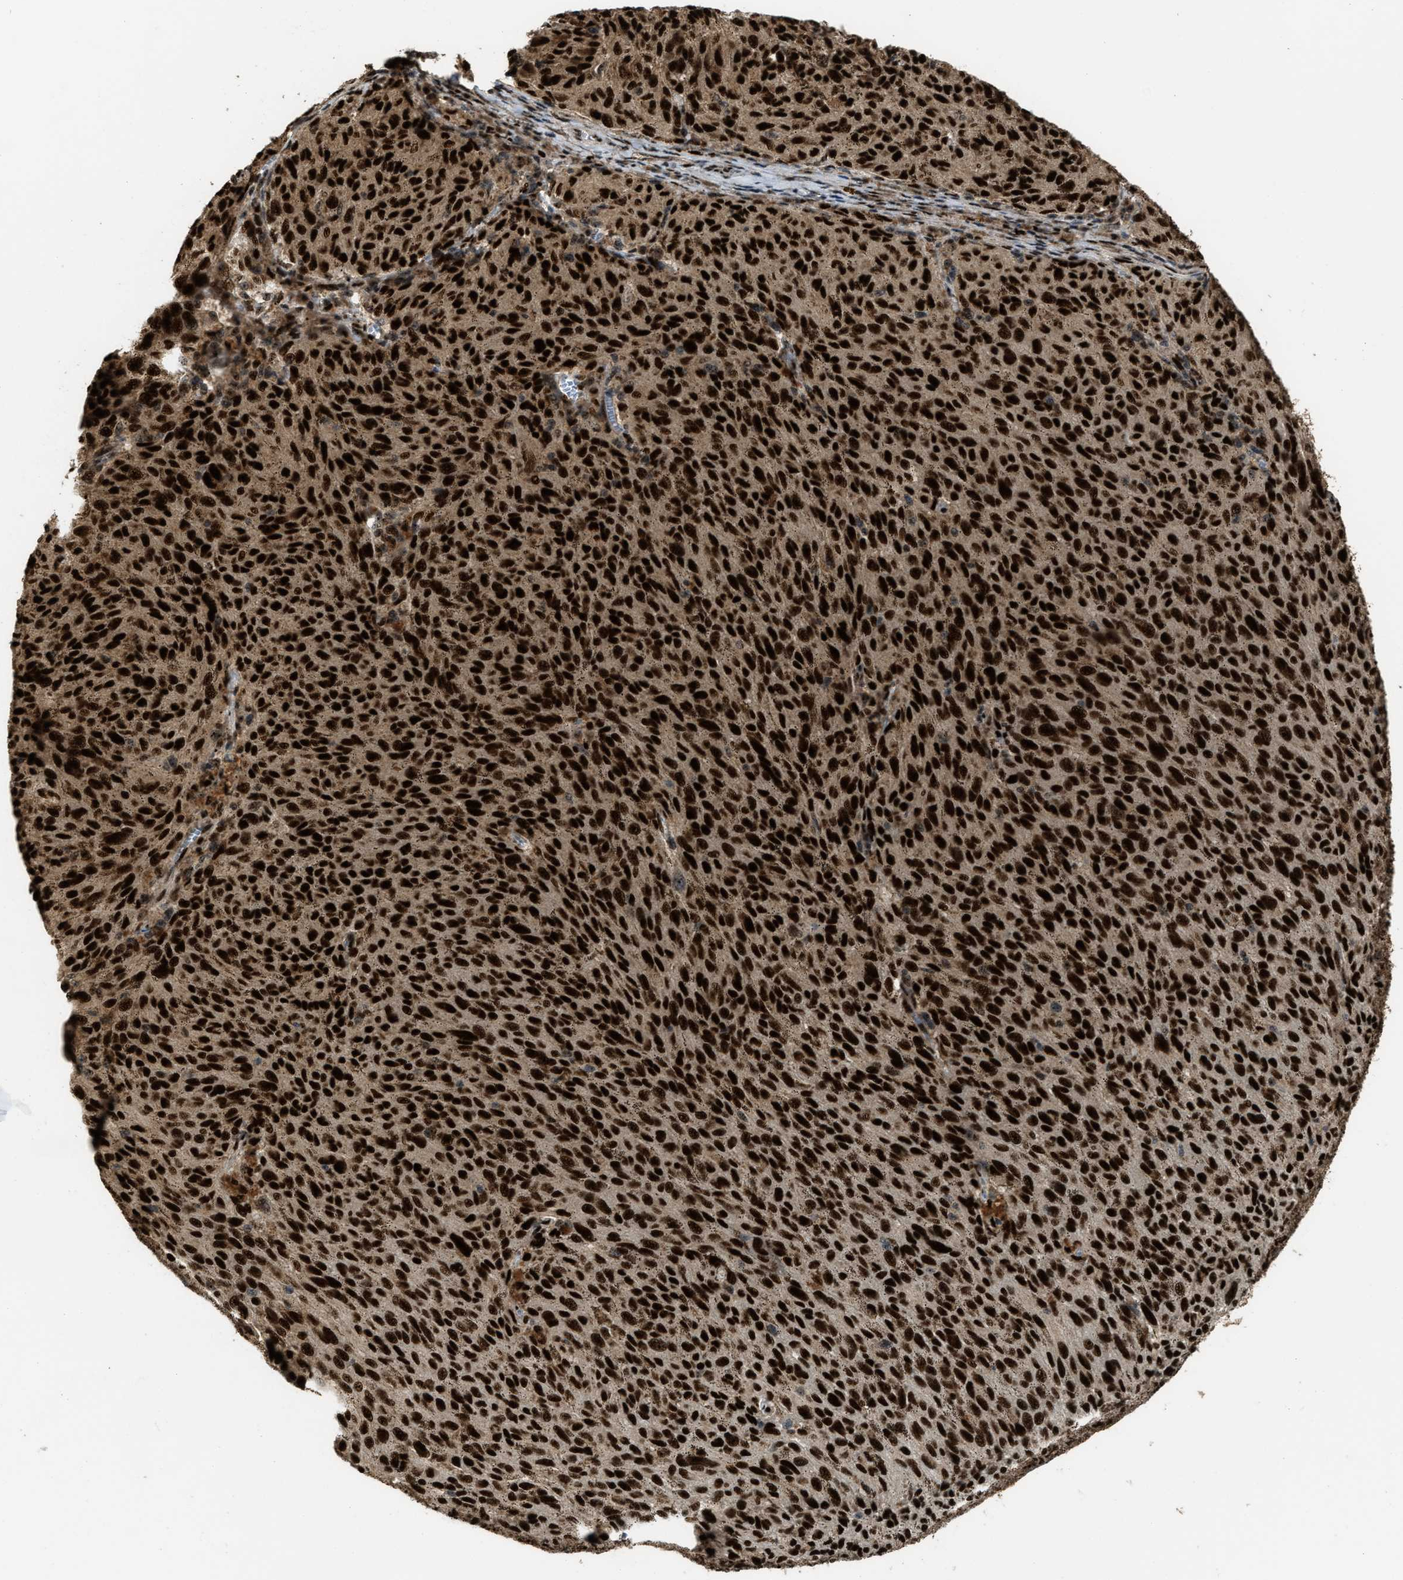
{"staining": {"intensity": "strong", "quantity": ">75%", "location": "nuclear"}, "tissue": "melanoma", "cell_type": "Tumor cells", "image_type": "cancer", "snomed": [{"axis": "morphology", "description": "Malignant melanoma, NOS"}, {"axis": "topography", "description": "Skin"}], "caption": "Protein staining shows strong nuclear expression in about >75% of tumor cells in malignant melanoma.", "gene": "ZNF687", "patient": {"sex": "female", "age": 72}}